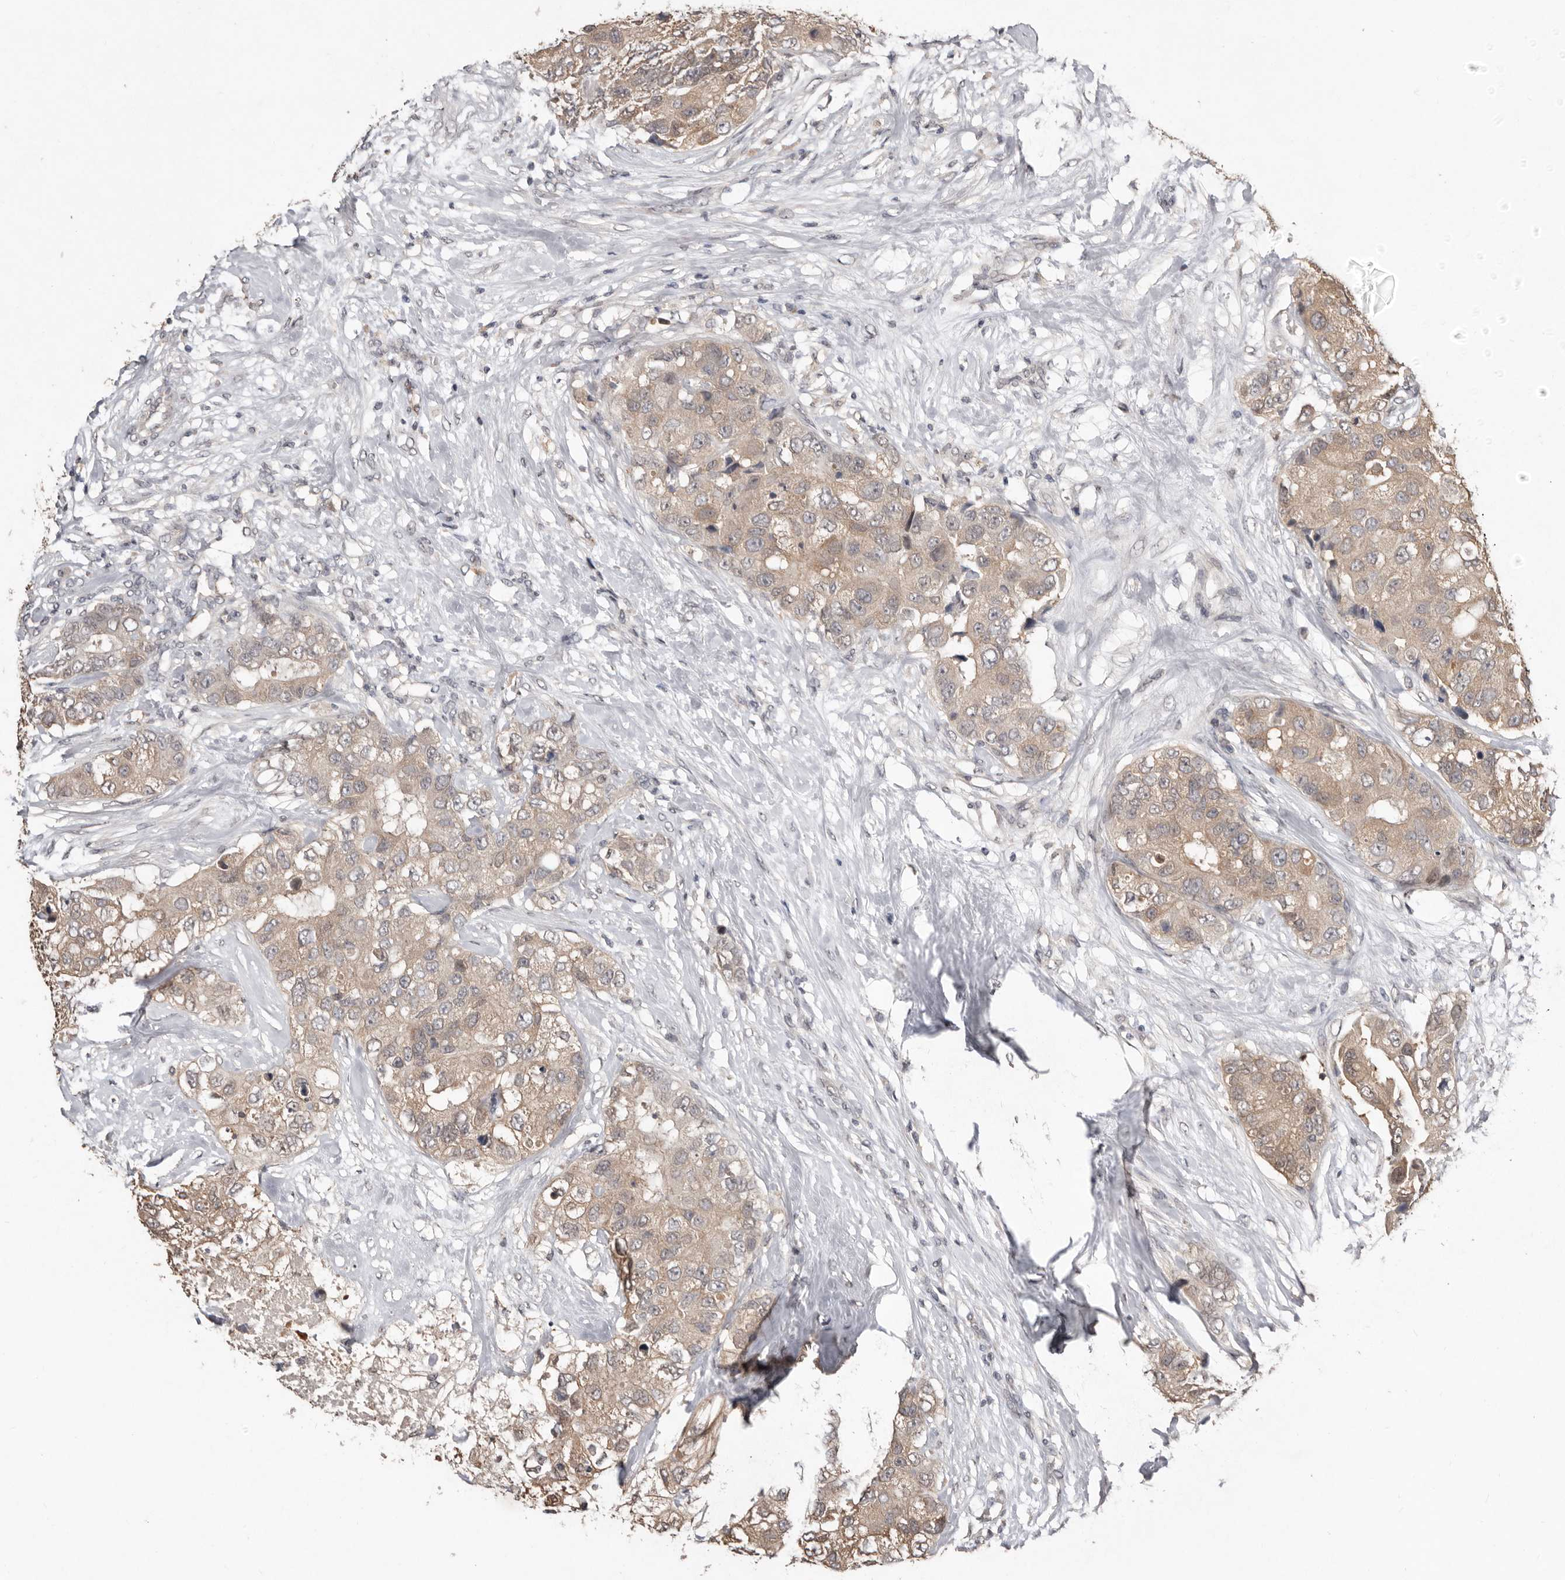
{"staining": {"intensity": "weak", "quantity": ">75%", "location": "cytoplasmic/membranous"}, "tissue": "breast cancer", "cell_type": "Tumor cells", "image_type": "cancer", "snomed": [{"axis": "morphology", "description": "Duct carcinoma"}, {"axis": "topography", "description": "Breast"}], "caption": "Immunohistochemistry (IHC) photomicrograph of neoplastic tissue: invasive ductal carcinoma (breast) stained using immunohistochemistry (IHC) demonstrates low levels of weak protein expression localized specifically in the cytoplasmic/membranous of tumor cells, appearing as a cytoplasmic/membranous brown color.", "gene": "SULT1E1", "patient": {"sex": "female", "age": 62}}